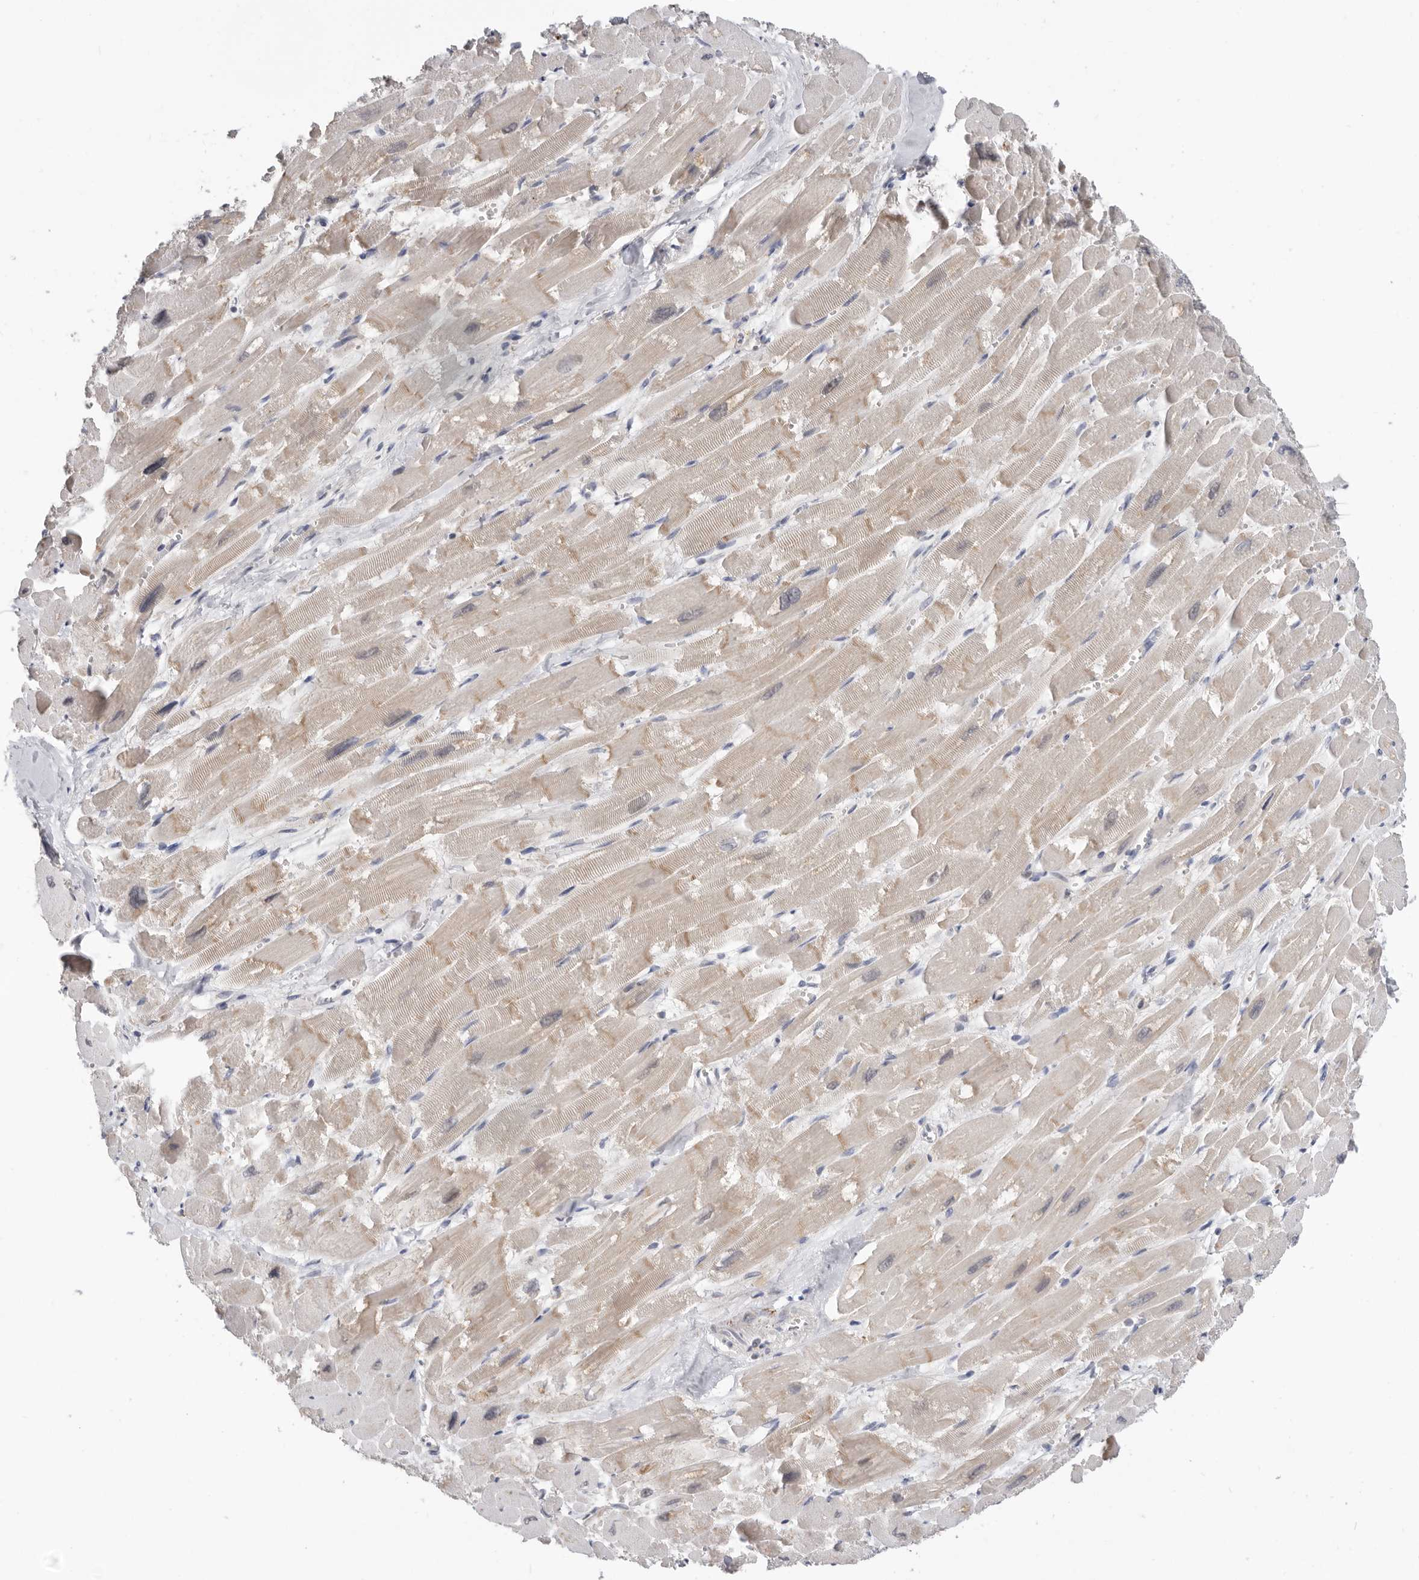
{"staining": {"intensity": "weak", "quantity": "25%-75%", "location": "cytoplasmic/membranous"}, "tissue": "heart muscle", "cell_type": "Cardiomyocytes", "image_type": "normal", "snomed": [{"axis": "morphology", "description": "Normal tissue, NOS"}, {"axis": "topography", "description": "Heart"}], "caption": "High-magnification brightfield microscopy of benign heart muscle stained with DAB (brown) and counterstained with hematoxylin (blue). cardiomyocytes exhibit weak cytoplasmic/membranous expression is seen in about25%-75% of cells.", "gene": "BRCA2", "patient": {"sex": "male", "age": 54}}